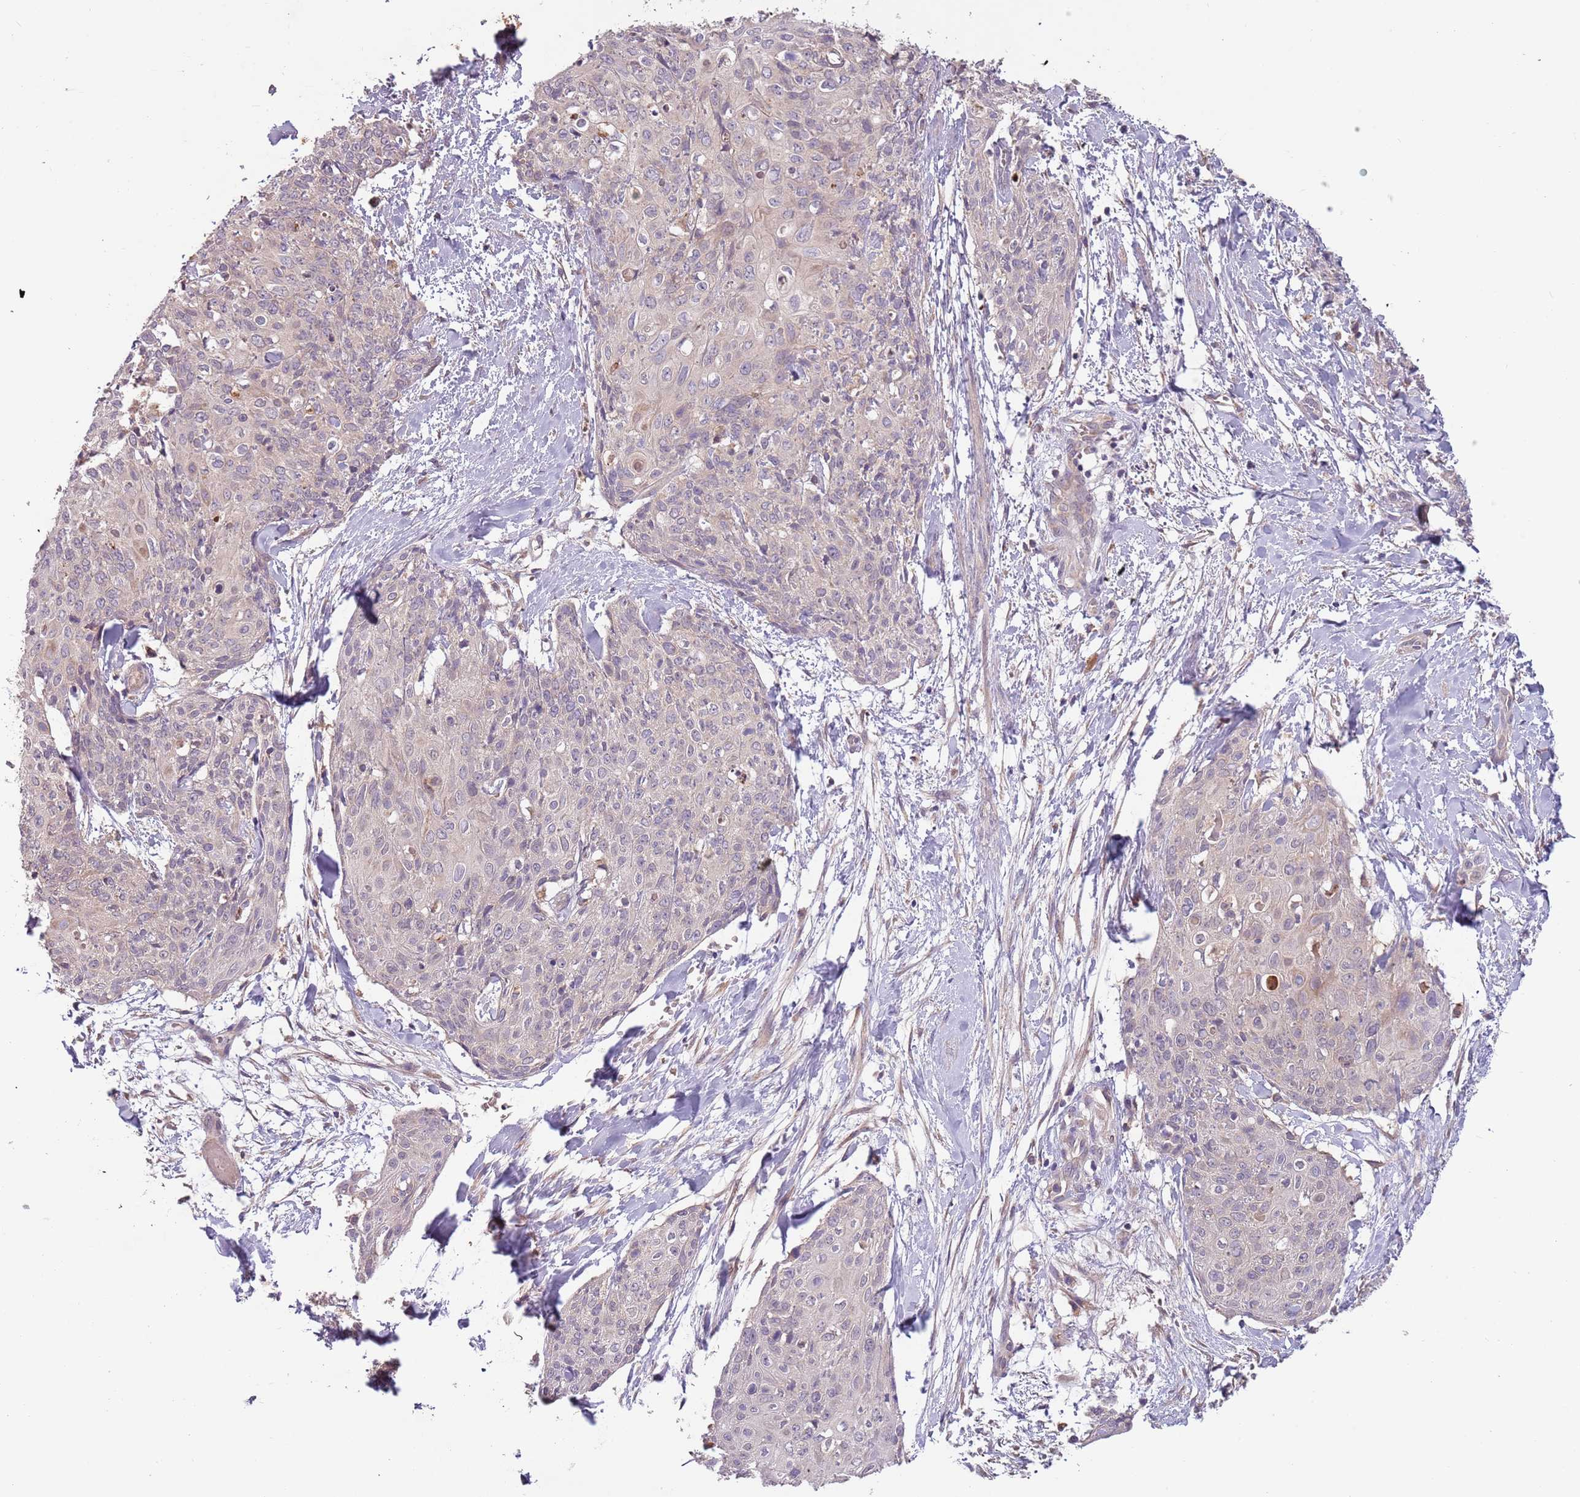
{"staining": {"intensity": "negative", "quantity": "none", "location": "none"}, "tissue": "skin cancer", "cell_type": "Tumor cells", "image_type": "cancer", "snomed": [{"axis": "morphology", "description": "Squamous cell carcinoma, NOS"}, {"axis": "topography", "description": "Skin"}, {"axis": "topography", "description": "Vulva"}], "caption": "Human squamous cell carcinoma (skin) stained for a protein using immunohistochemistry (IHC) shows no positivity in tumor cells.", "gene": "FECH", "patient": {"sex": "female", "age": 85}}